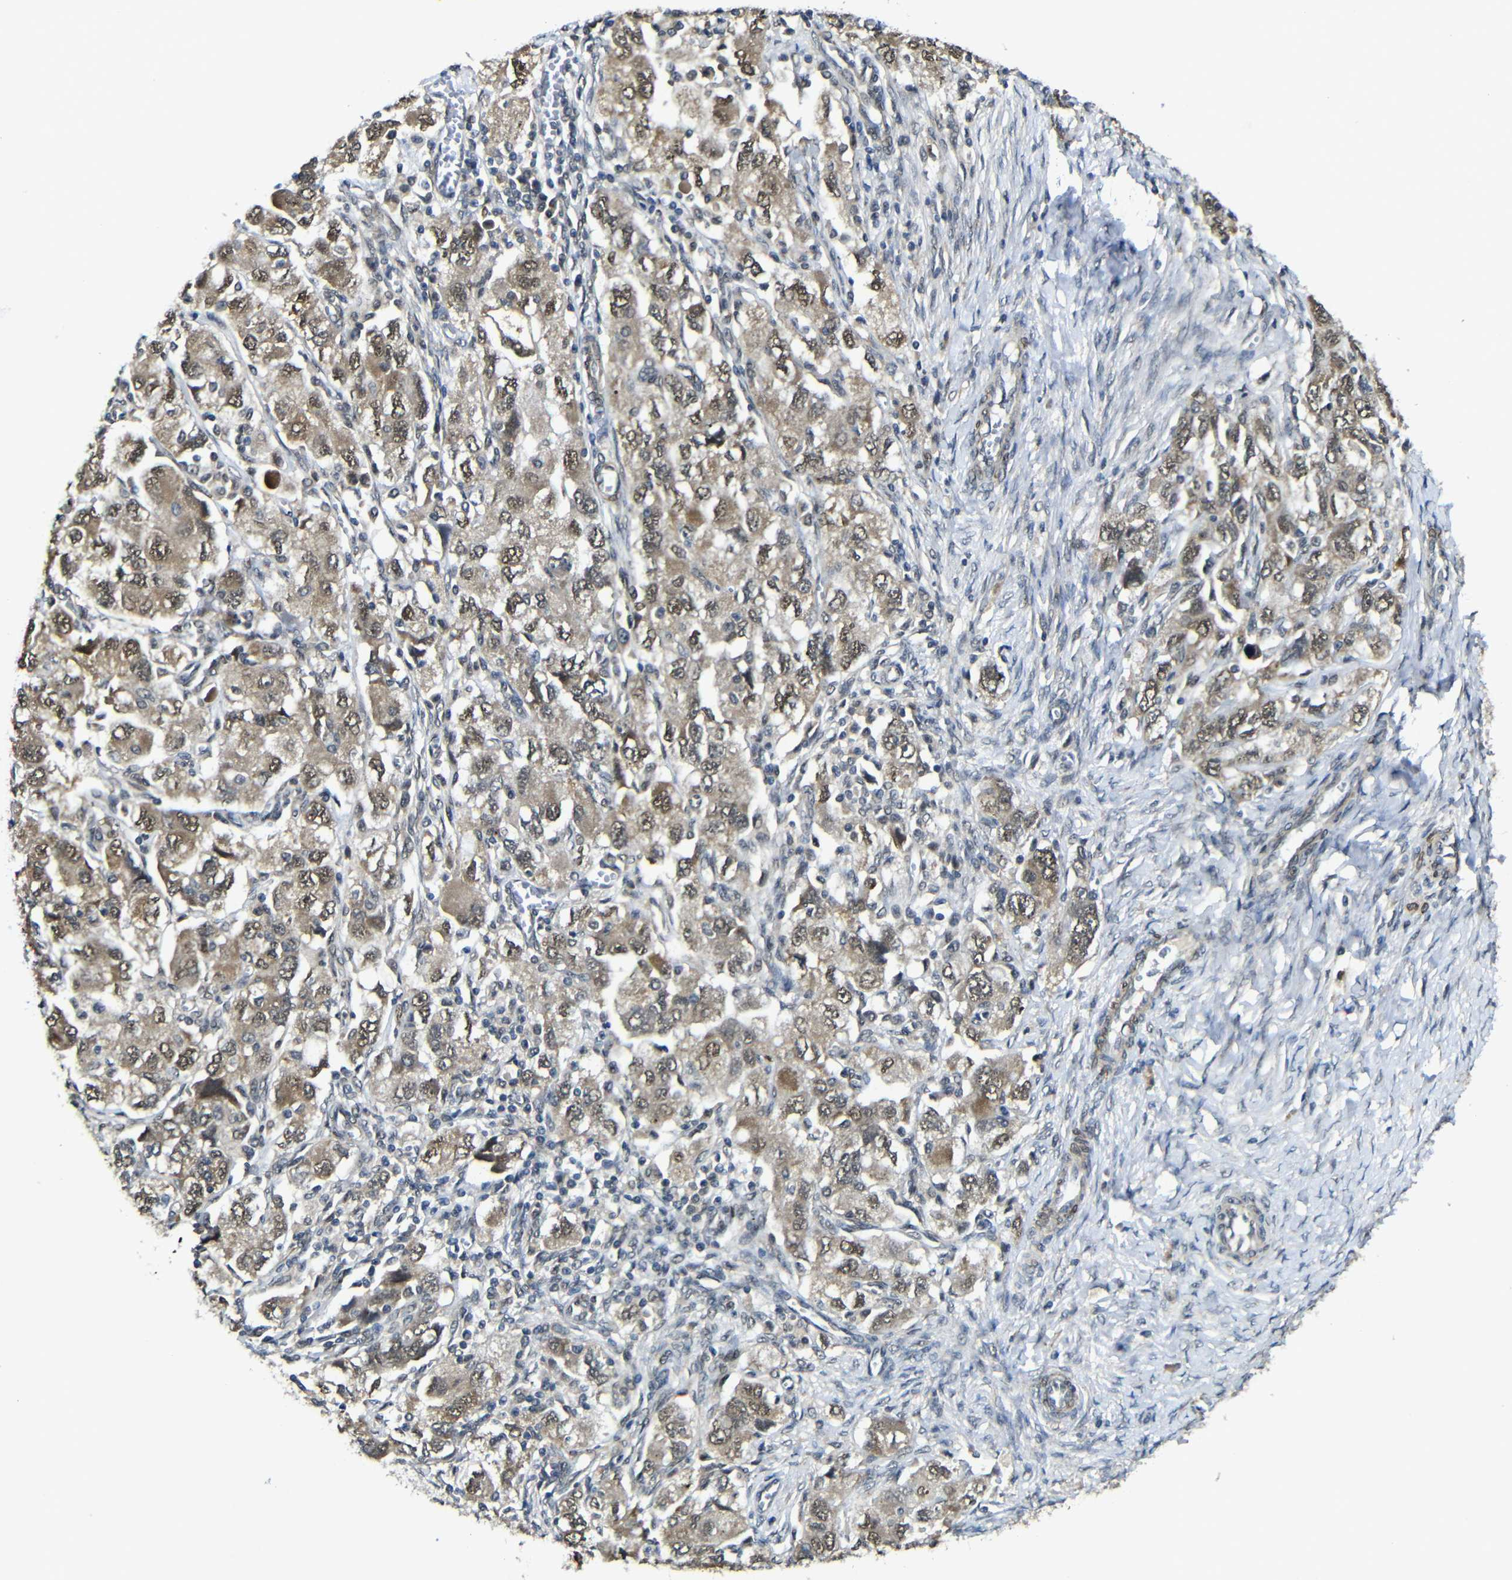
{"staining": {"intensity": "moderate", "quantity": ">75%", "location": "cytoplasmic/membranous"}, "tissue": "ovarian cancer", "cell_type": "Tumor cells", "image_type": "cancer", "snomed": [{"axis": "morphology", "description": "Carcinoma, NOS"}, {"axis": "morphology", "description": "Cystadenocarcinoma, serous, NOS"}, {"axis": "topography", "description": "Ovary"}], "caption": "A micrograph of serous cystadenocarcinoma (ovarian) stained for a protein displays moderate cytoplasmic/membranous brown staining in tumor cells.", "gene": "FAM172A", "patient": {"sex": "female", "age": 69}}